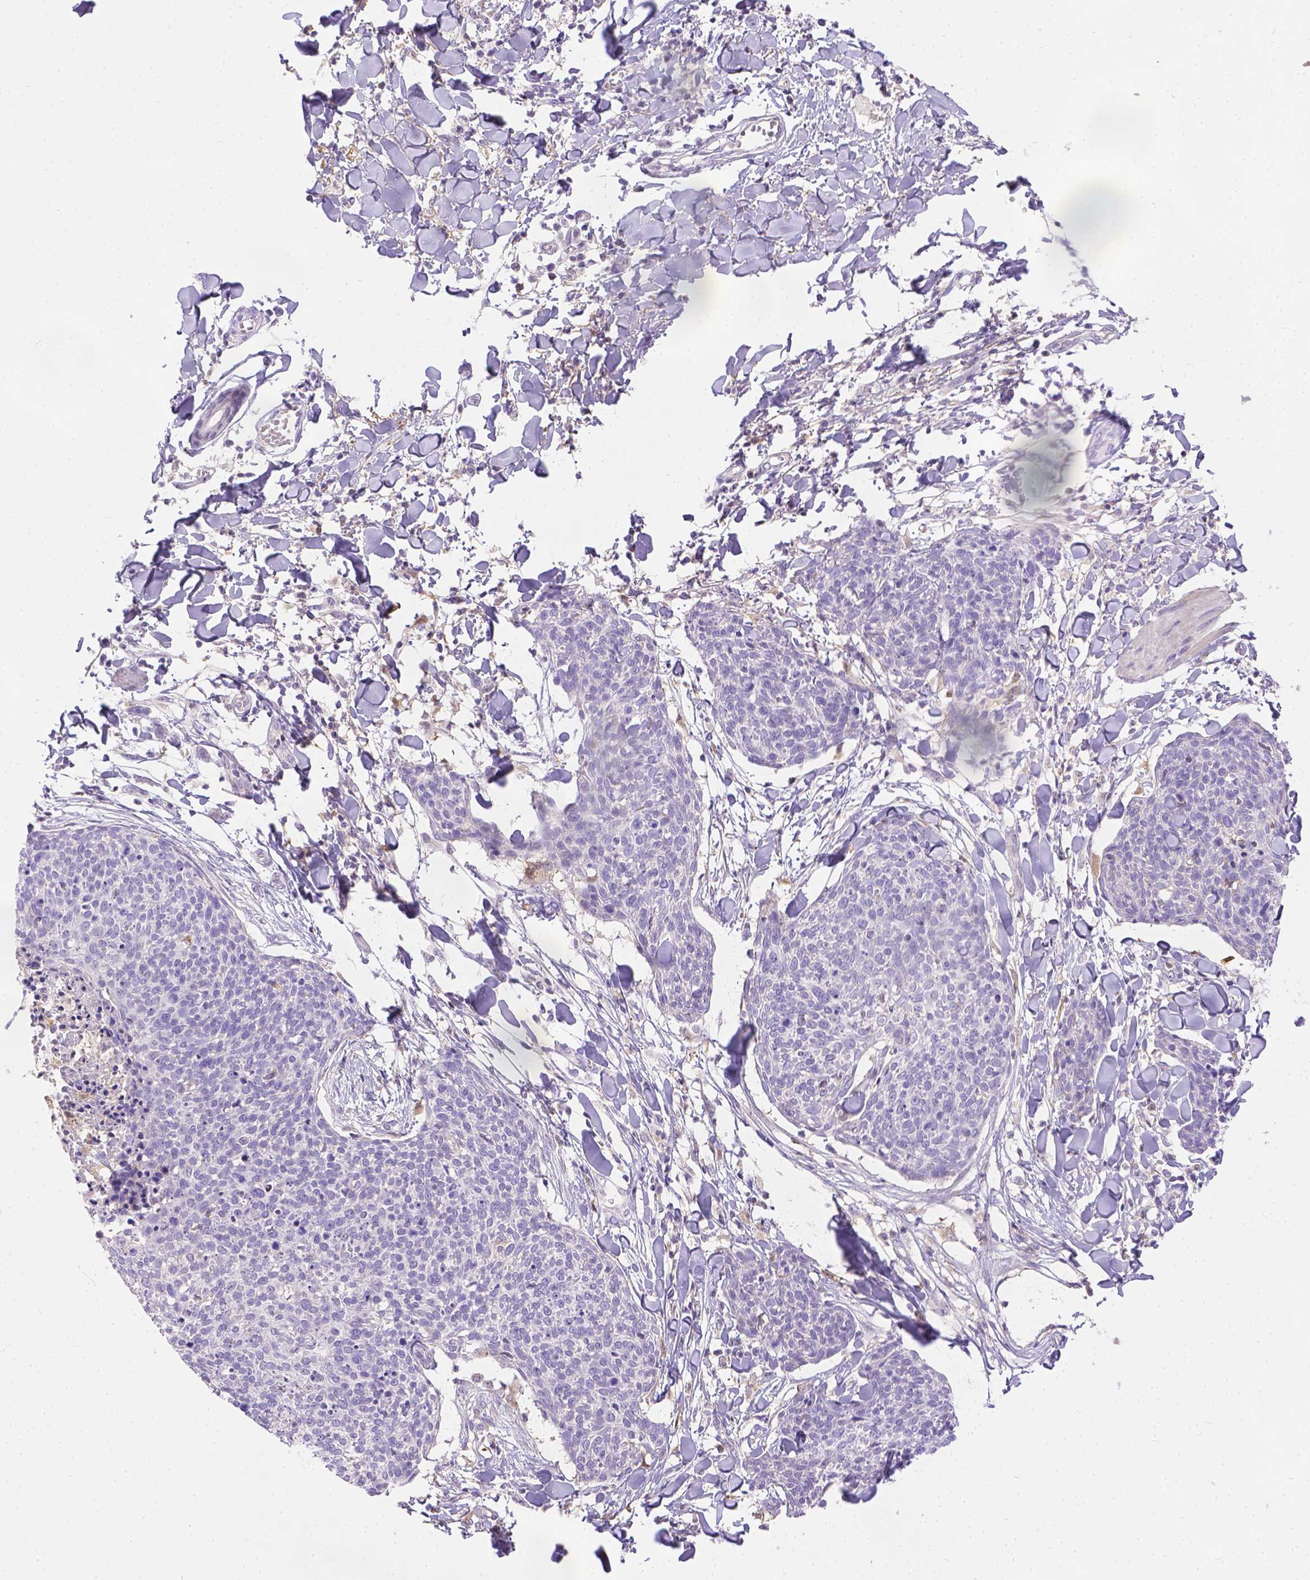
{"staining": {"intensity": "negative", "quantity": "none", "location": "none"}, "tissue": "skin cancer", "cell_type": "Tumor cells", "image_type": "cancer", "snomed": [{"axis": "morphology", "description": "Squamous cell carcinoma, NOS"}, {"axis": "topography", "description": "Skin"}, {"axis": "topography", "description": "Vulva"}], "caption": "DAB immunohistochemical staining of human skin cancer (squamous cell carcinoma) reveals no significant positivity in tumor cells.", "gene": "TM4SF18", "patient": {"sex": "female", "age": 75}}